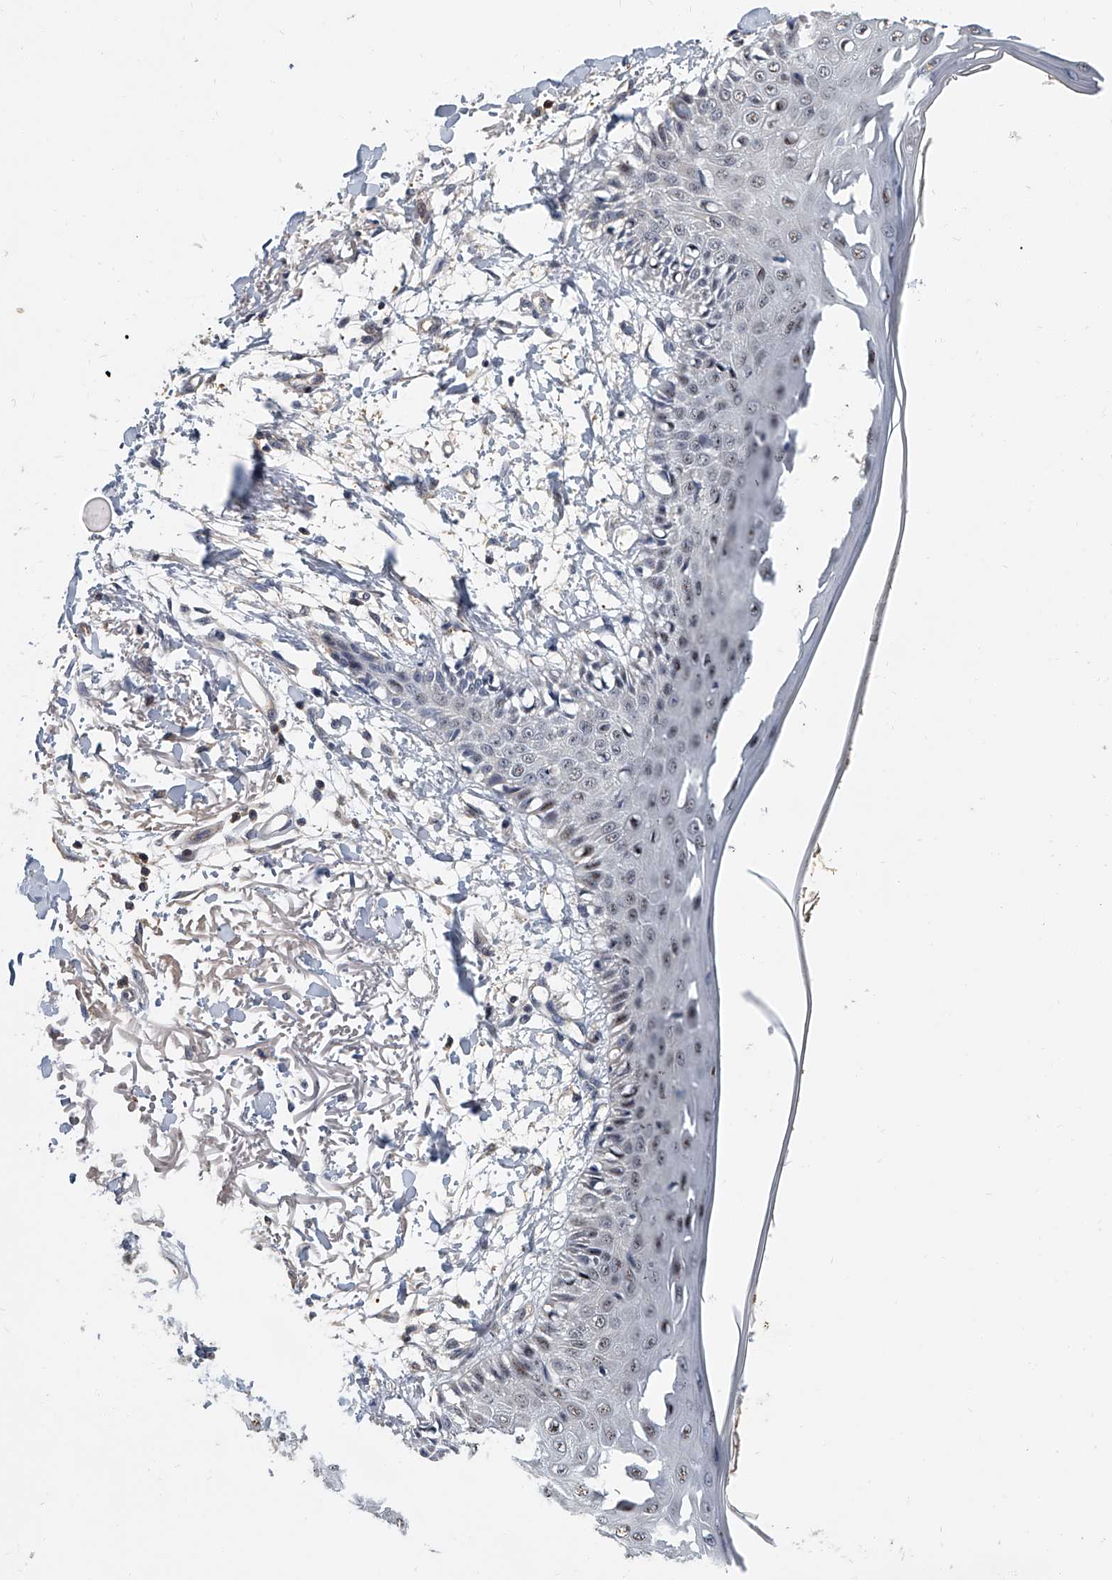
{"staining": {"intensity": "negative", "quantity": "none", "location": "none"}, "tissue": "skin", "cell_type": "Fibroblasts", "image_type": "normal", "snomed": [{"axis": "morphology", "description": "Normal tissue, NOS"}, {"axis": "morphology", "description": "Squamous cell carcinoma, NOS"}, {"axis": "topography", "description": "Skin"}, {"axis": "topography", "description": "Peripheral nerve tissue"}], "caption": "DAB immunohistochemical staining of normal skin displays no significant staining in fibroblasts. The staining was performed using DAB to visualize the protein expression in brown, while the nuclei were stained in blue with hematoxylin (Magnification: 20x).", "gene": "CD200", "patient": {"sex": "male", "age": 83}}